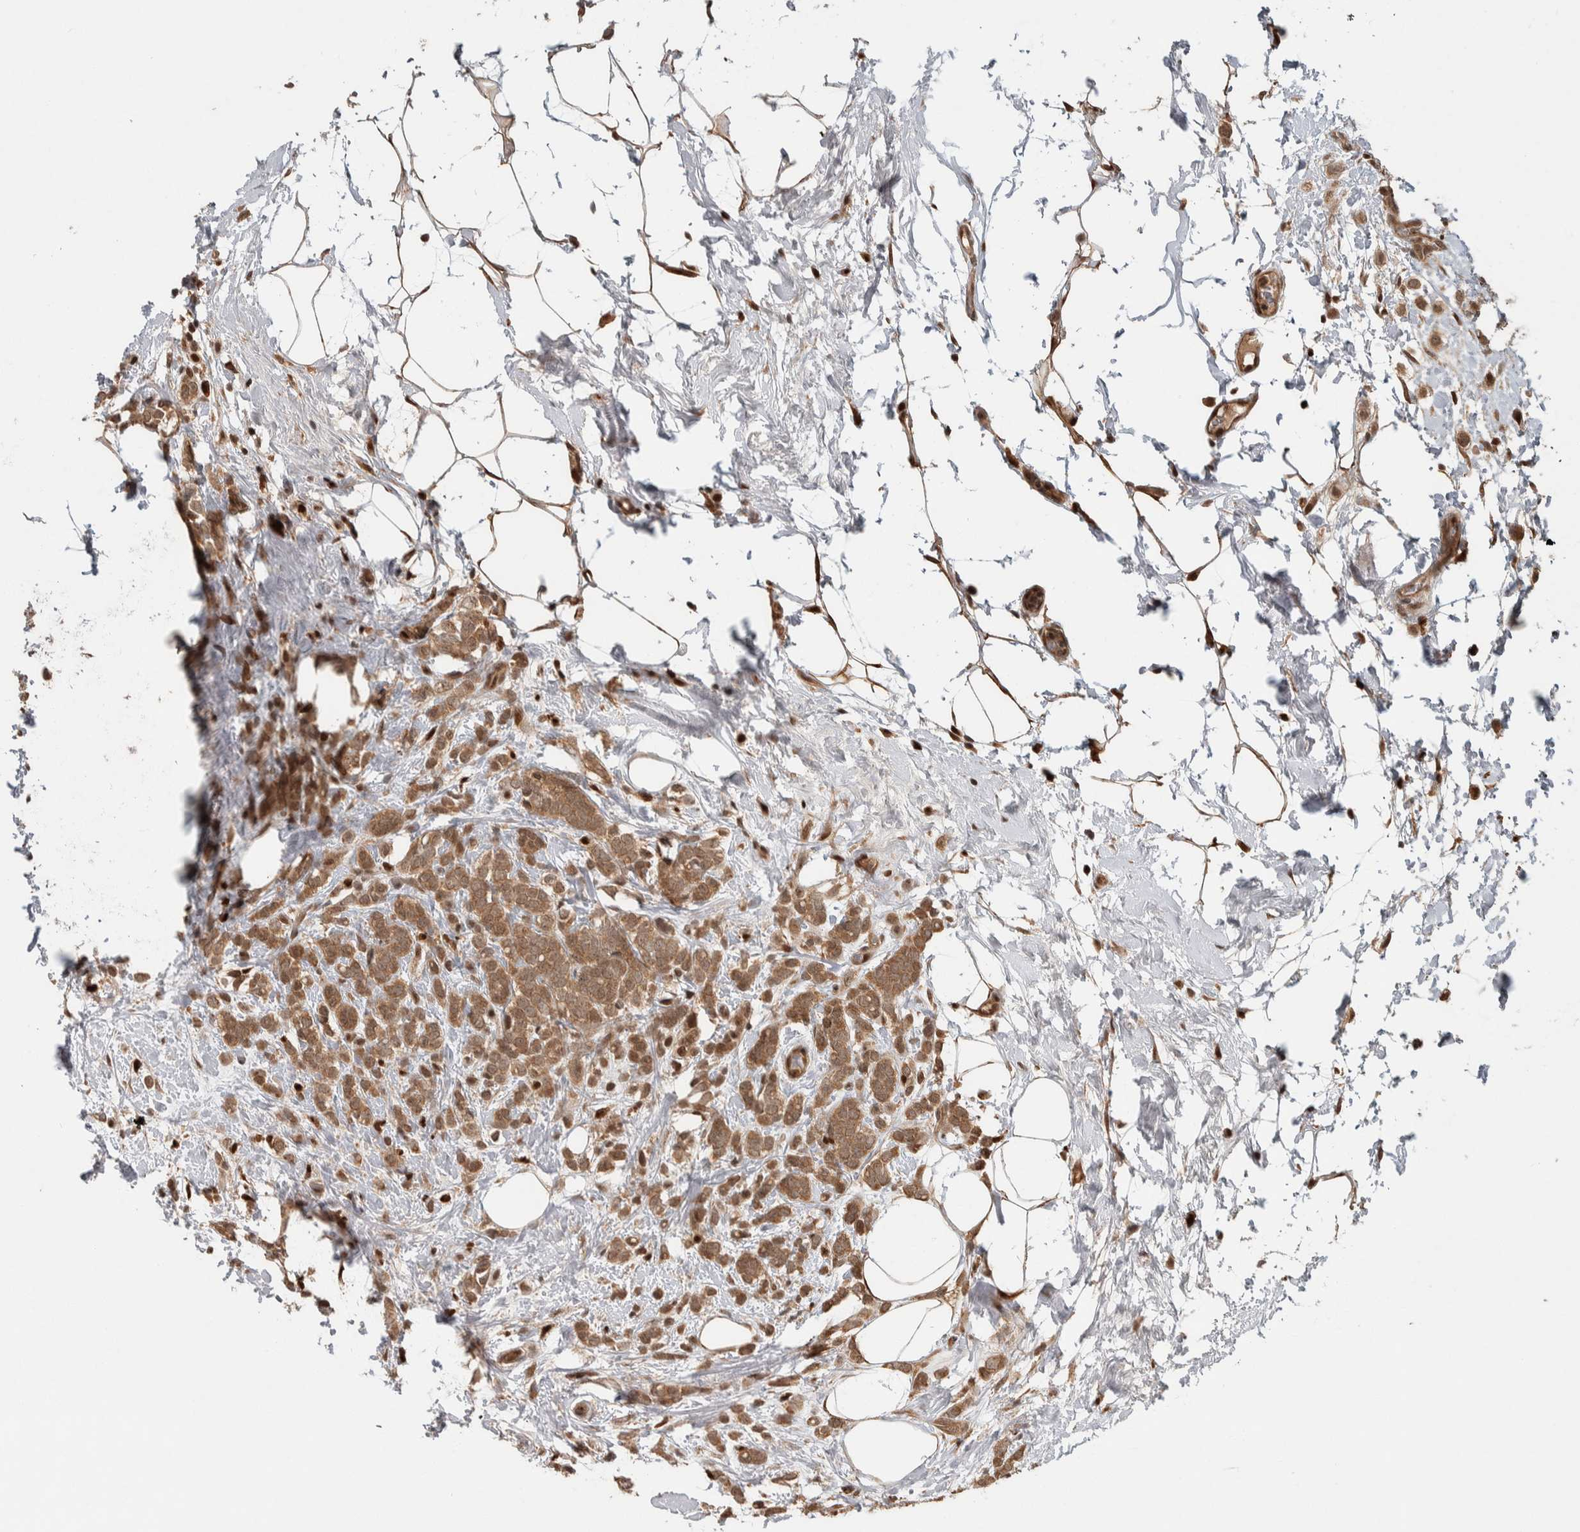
{"staining": {"intensity": "moderate", "quantity": ">75%", "location": "cytoplasmic/membranous"}, "tissue": "breast cancer", "cell_type": "Tumor cells", "image_type": "cancer", "snomed": [{"axis": "morphology", "description": "Lobular carcinoma"}, {"axis": "topography", "description": "Breast"}], "caption": "Breast lobular carcinoma was stained to show a protein in brown. There is medium levels of moderate cytoplasmic/membranous positivity in about >75% of tumor cells.", "gene": "RPS6KA4", "patient": {"sex": "female", "age": 50}}